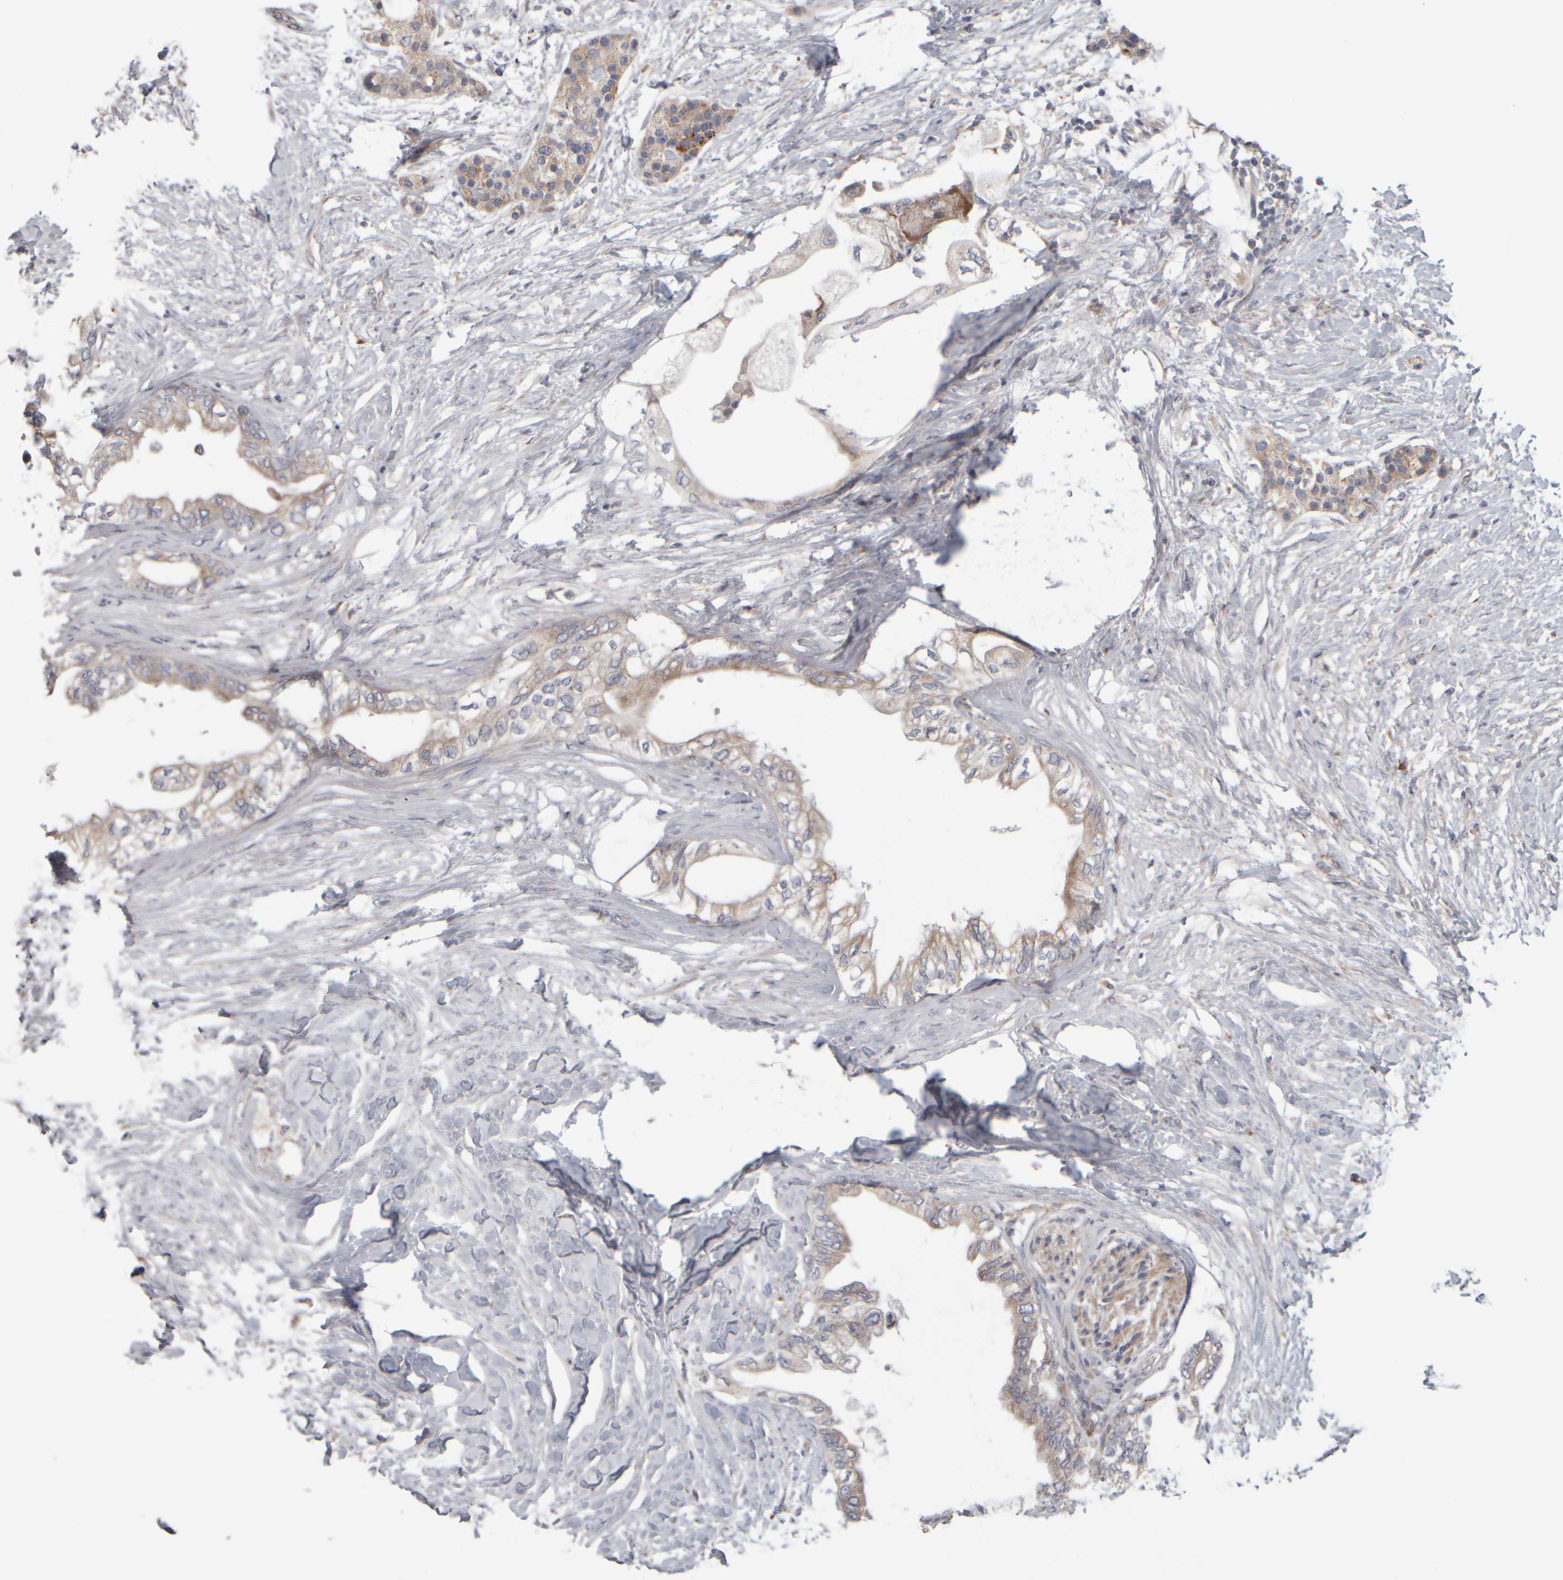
{"staining": {"intensity": "weak", "quantity": "25%-75%", "location": "cytoplasmic/membranous"}, "tissue": "pancreatic cancer", "cell_type": "Tumor cells", "image_type": "cancer", "snomed": [{"axis": "morphology", "description": "Normal tissue, NOS"}, {"axis": "morphology", "description": "Adenocarcinoma, NOS"}, {"axis": "topography", "description": "Pancreas"}, {"axis": "topography", "description": "Duodenum"}], "caption": "Immunohistochemistry (IHC) histopathology image of pancreatic cancer (adenocarcinoma) stained for a protein (brown), which shows low levels of weak cytoplasmic/membranous positivity in approximately 25%-75% of tumor cells.", "gene": "SCO1", "patient": {"sex": "female", "age": 60}}